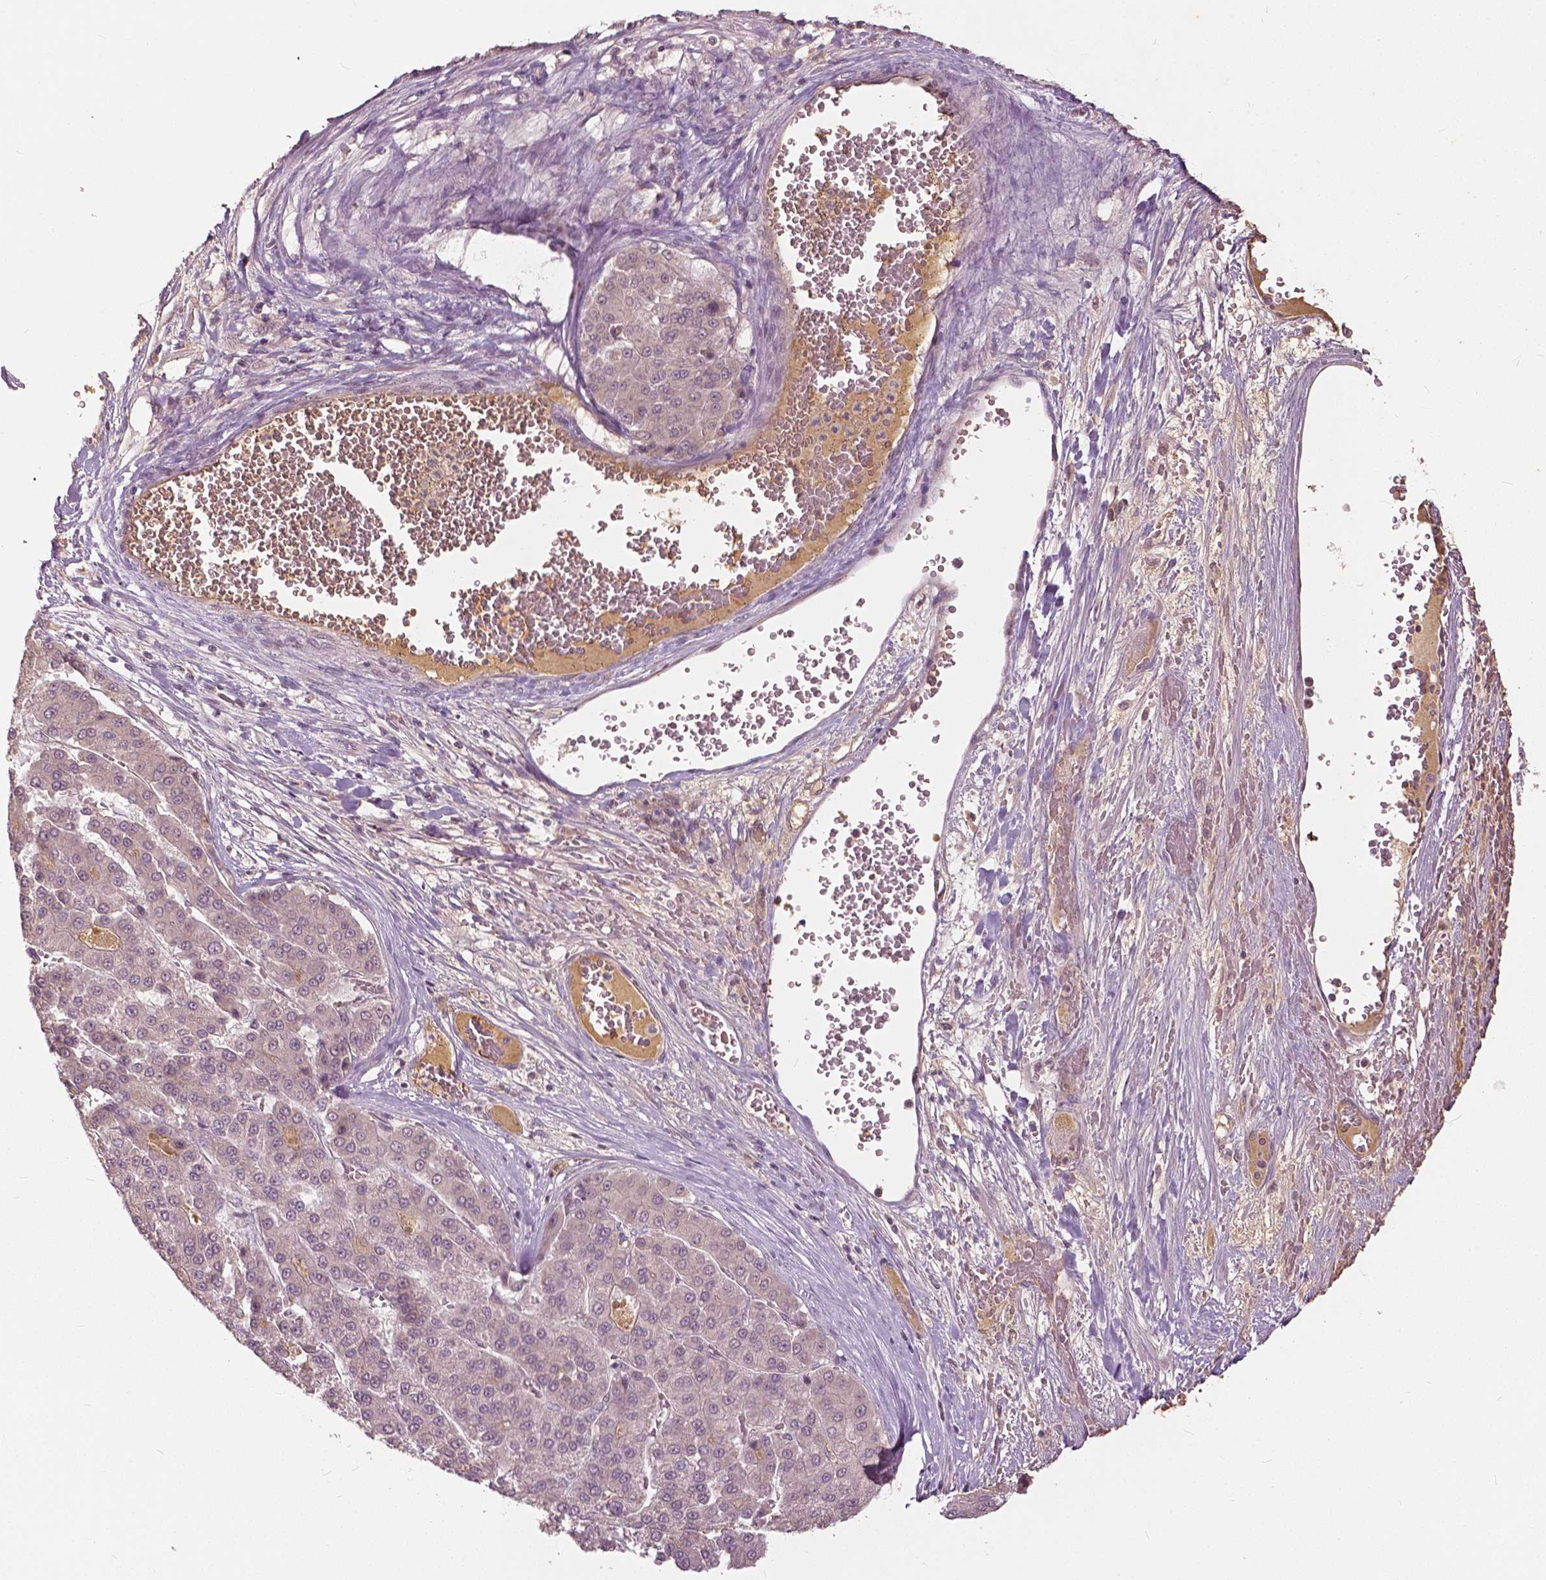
{"staining": {"intensity": "negative", "quantity": "none", "location": "none"}, "tissue": "liver cancer", "cell_type": "Tumor cells", "image_type": "cancer", "snomed": [{"axis": "morphology", "description": "Carcinoma, Hepatocellular, NOS"}, {"axis": "topography", "description": "Liver"}], "caption": "Protein analysis of liver cancer exhibits no significant staining in tumor cells.", "gene": "ANGPTL4", "patient": {"sex": "male", "age": 70}}